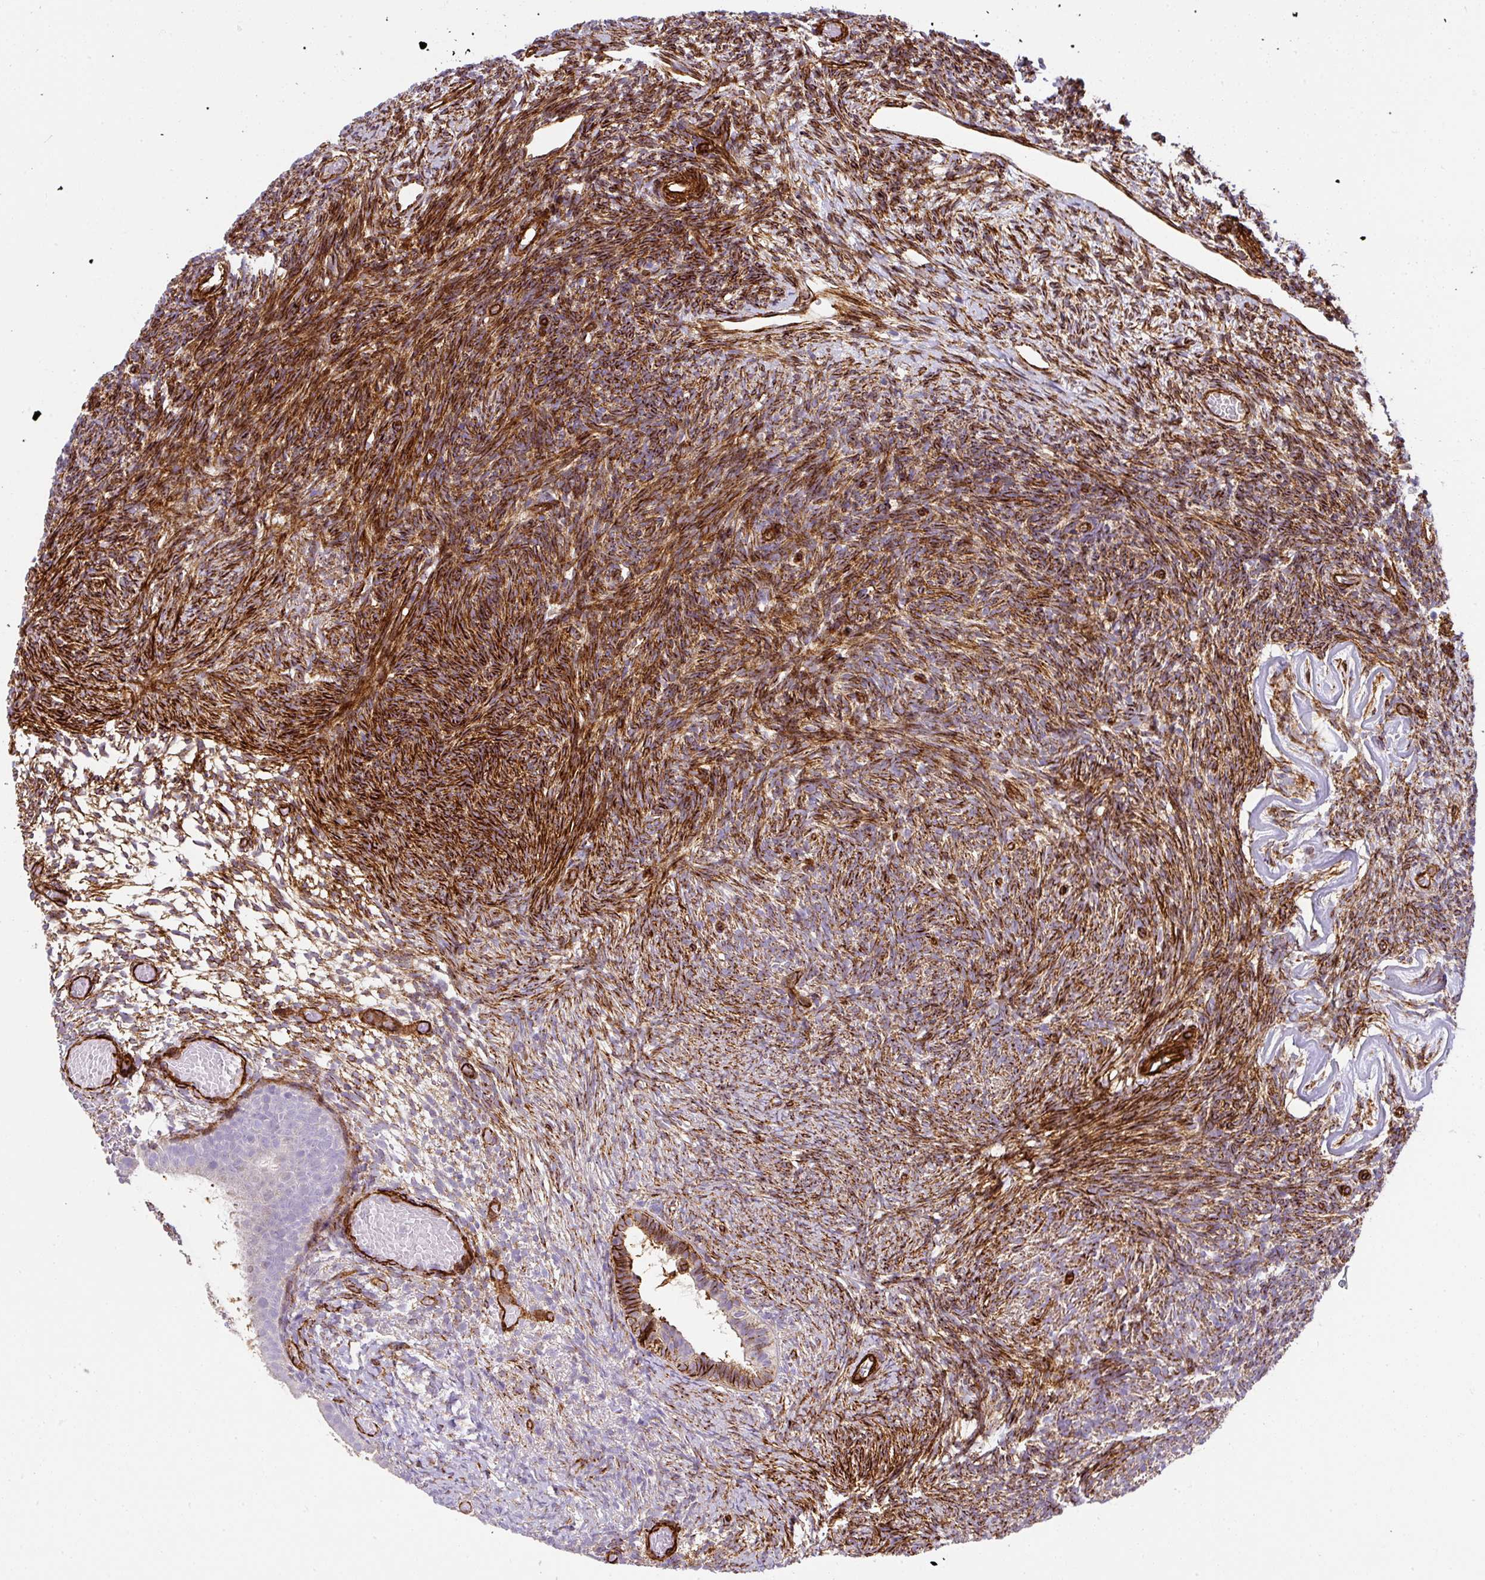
{"staining": {"intensity": "negative", "quantity": "none", "location": "none"}, "tissue": "ovary", "cell_type": "Follicle cells", "image_type": "normal", "snomed": [{"axis": "morphology", "description": "Normal tissue, NOS"}, {"axis": "topography", "description": "Ovary"}], "caption": "This is a image of immunohistochemistry (IHC) staining of benign ovary, which shows no staining in follicle cells.", "gene": "SLC25A17", "patient": {"sex": "female", "age": 39}}